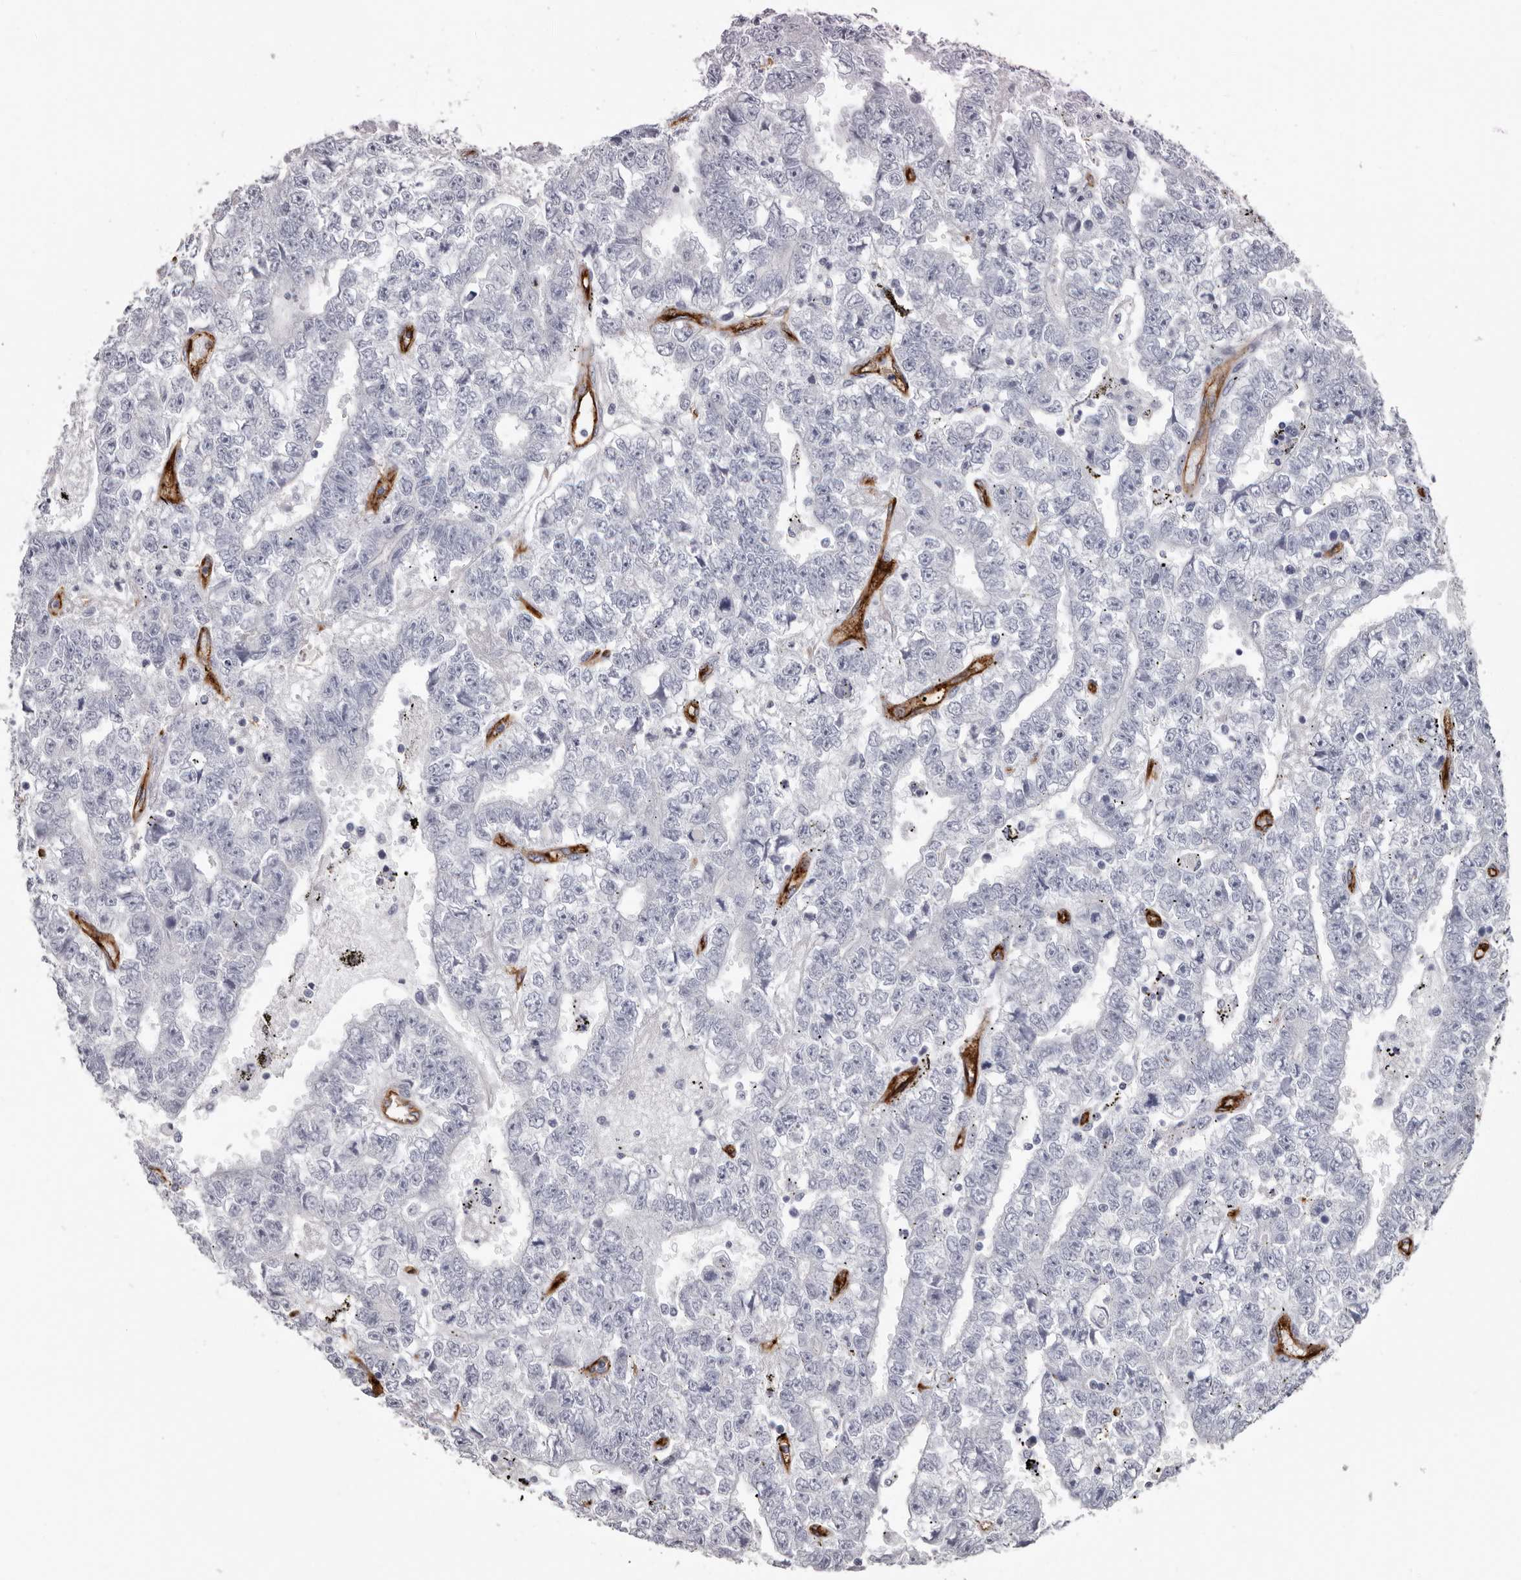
{"staining": {"intensity": "negative", "quantity": "none", "location": "none"}, "tissue": "testis cancer", "cell_type": "Tumor cells", "image_type": "cancer", "snomed": [{"axis": "morphology", "description": "Carcinoma, Embryonal, NOS"}, {"axis": "topography", "description": "Testis"}], "caption": "Testis cancer (embryonal carcinoma) stained for a protein using immunohistochemistry (IHC) displays no staining tumor cells.", "gene": "ADGRL4", "patient": {"sex": "male", "age": 25}}